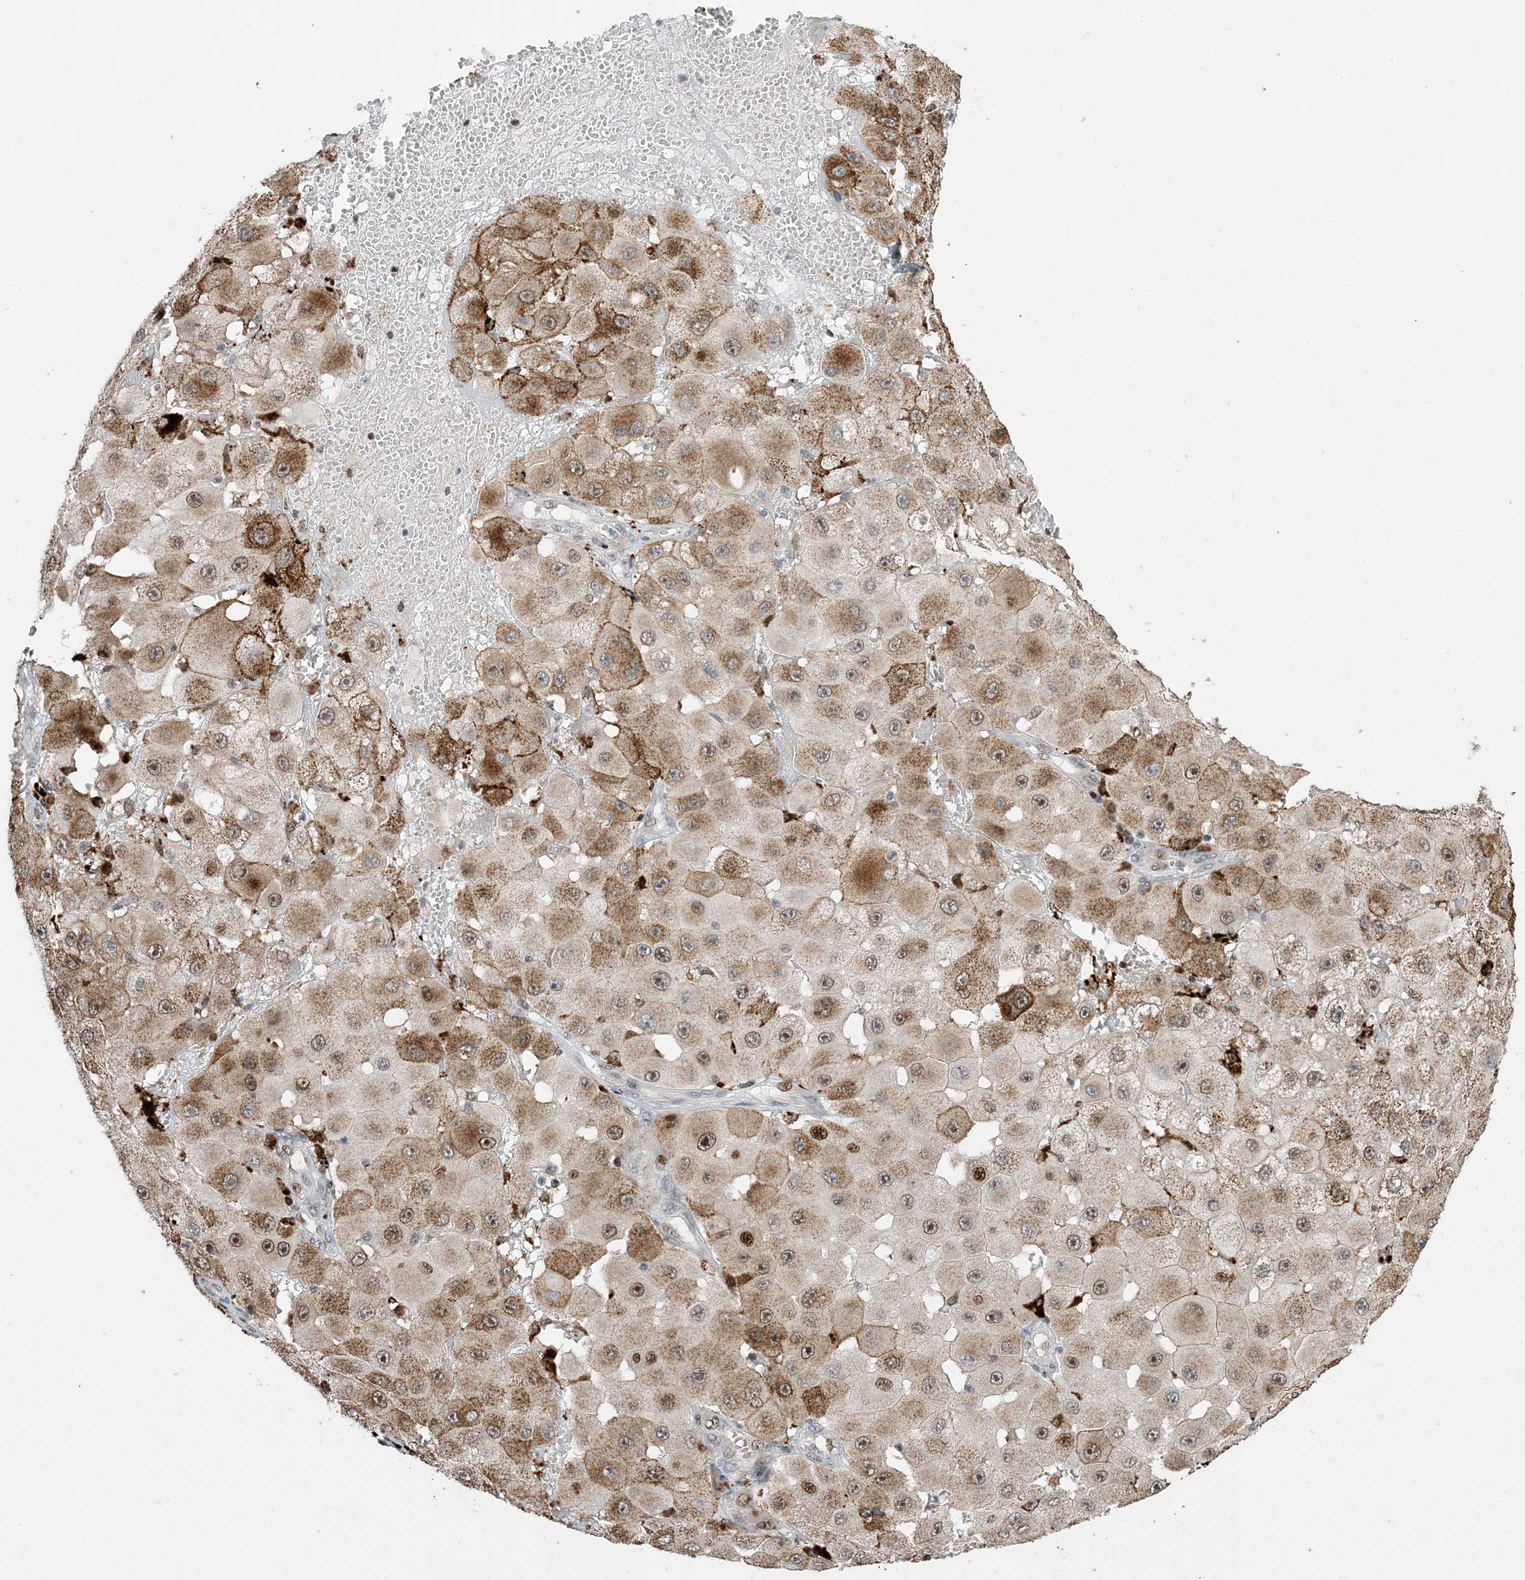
{"staining": {"intensity": "moderate", "quantity": "25%-75%", "location": "cytoplasmic/membranous,nuclear"}, "tissue": "melanoma", "cell_type": "Tumor cells", "image_type": "cancer", "snomed": [{"axis": "morphology", "description": "Malignant melanoma, NOS"}, {"axis": "topography", "description": "Skin"}], "caption": "DAB immunohistochemical staining of human melanoma exhibits moderate cytoplasmic/membranous and nuclear protein positivity in about 25%-75% of tumor cells.", "gene": "SLC25A53", "patient": {"sex": "female", "age": 81}}